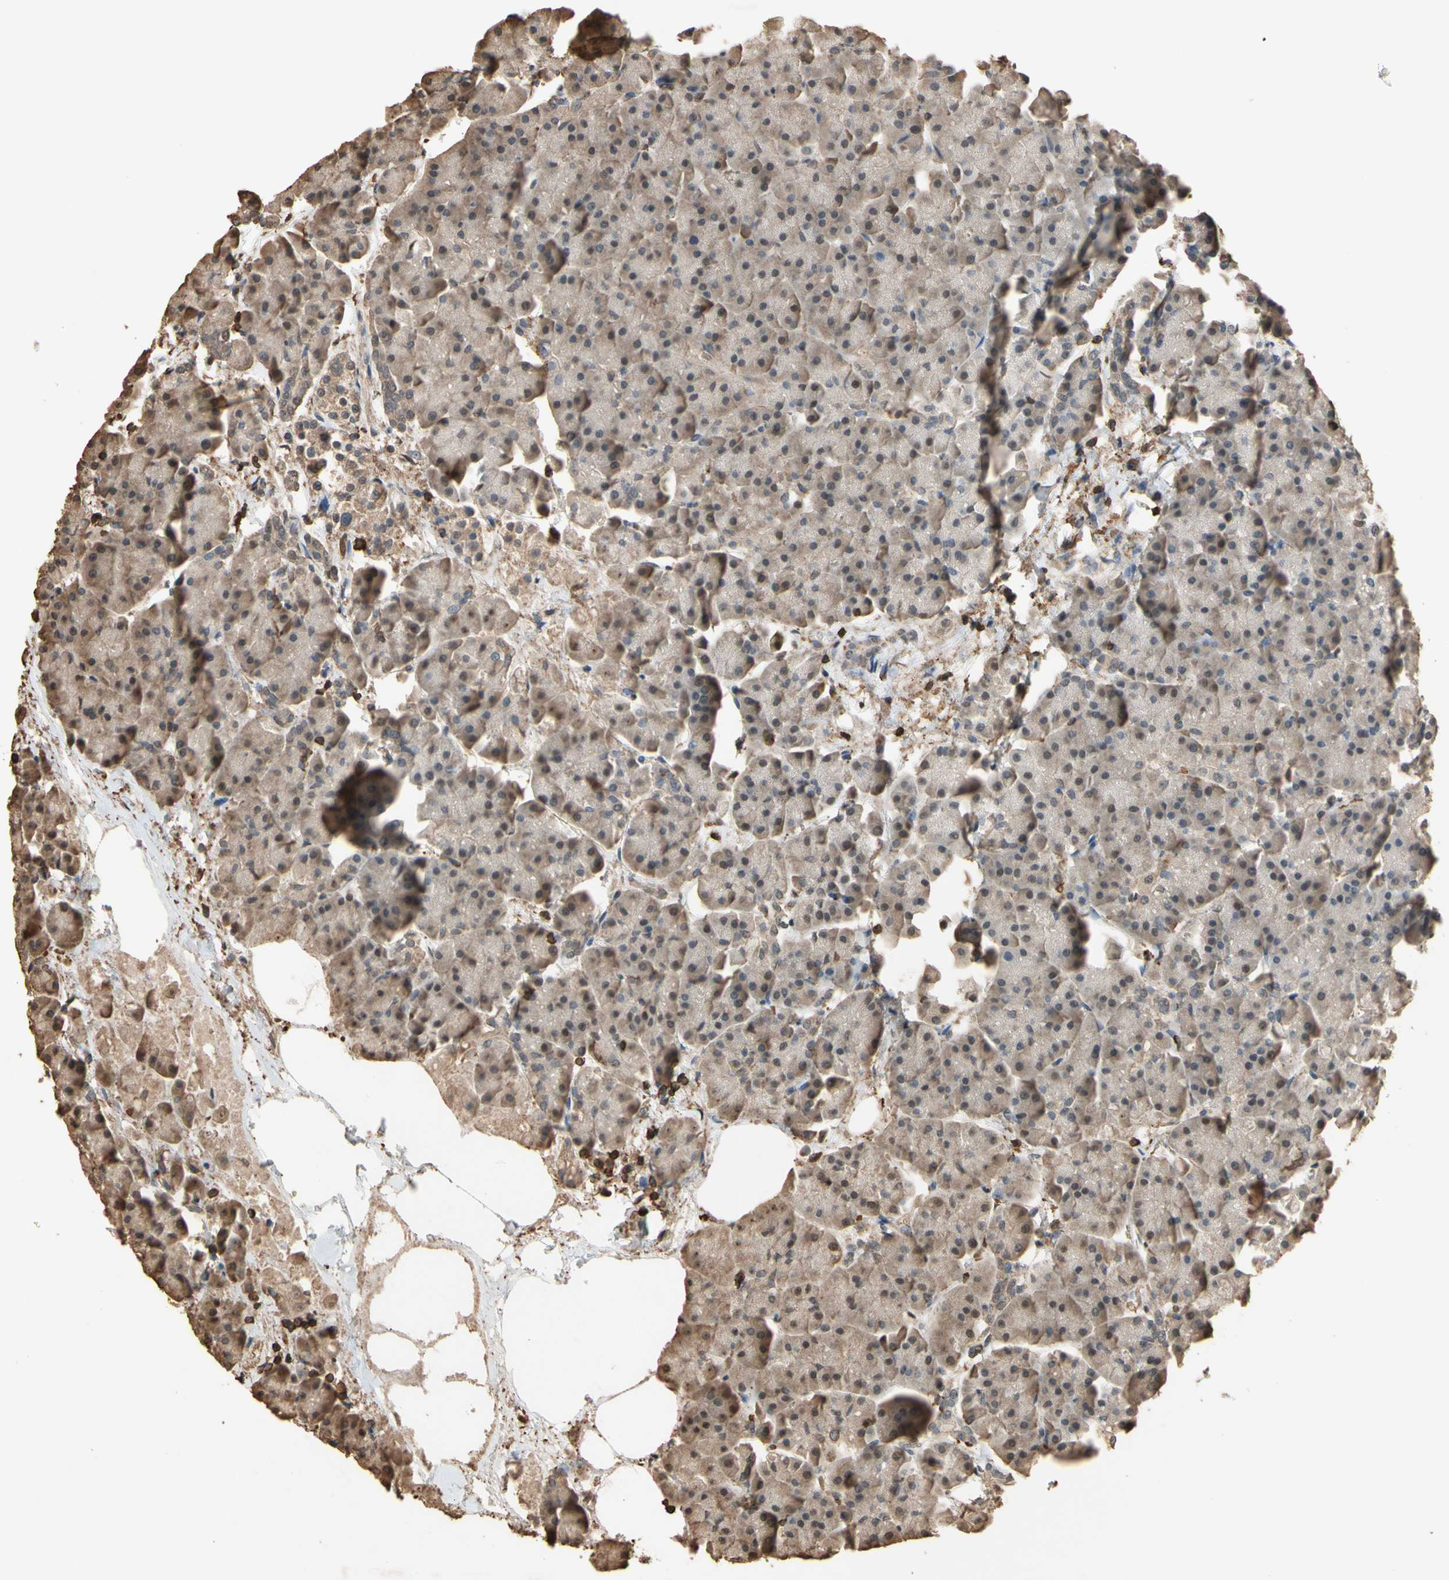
{"staining": {"intensity": "moderate", "quantity": ">75%", "location": "cytoplasmic/membranous"}, "tissue": "pancreas", "cell_type": "Exocrine glandular cells", "image_type": "normal", "snomed": [{"axis": "morphology", "description": "Normal tissue, NOS"}, {"axis": "topography", "description": "Pancreas"}], "caption": "Protein staining reveals moderate cytoplasmic/membranous positivity in about >75% of exocrine glandular cells in benign pancreas. (Brightfield microscopy of DAB IHC at high magnification).", "gene": "TNFSF13B", "patient": {"sex": "female", "age": 70}}